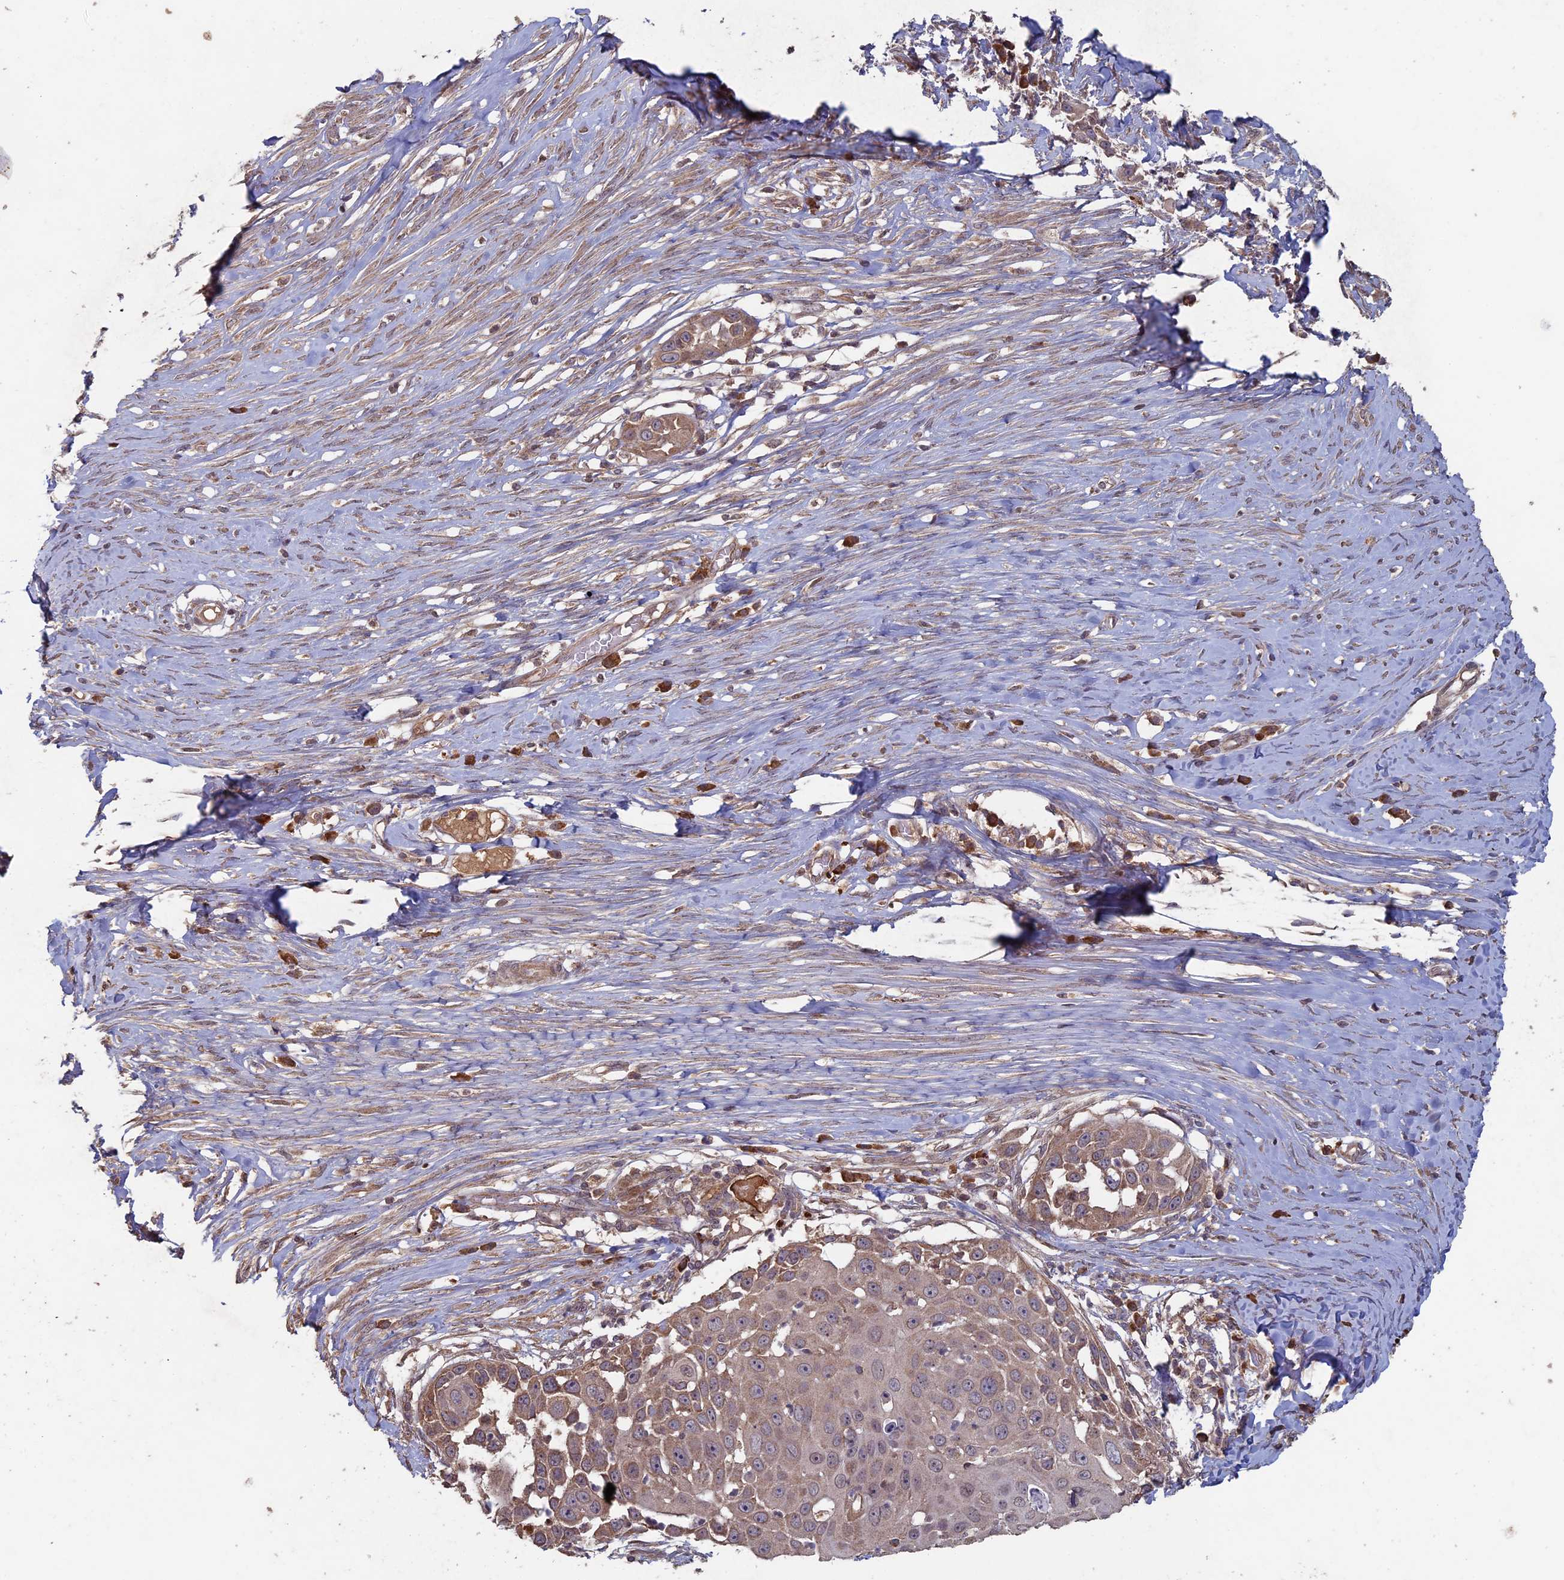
{"staining": {"intensity": "moderate", "quantity": ">75%", "location": "cytoplasmic/membranous"}, "tissue": "skin cancer", "cell_type": "Tumor cells", "image_type": "cancer", "snomed": [{"axis": "morphology", "description": "Squamous cell carcinoma, NOS"}, {"axis": "topography", "description": "Skin"}], "caption": "DAB immunohistochemical staining of human squamous cell carcinoma (skin) reveals moderate cytoplasmic/membranous protein positivity in approximately >75% of tumor cells.", "gene": "RCCD1", "patient": {"sex": "female", "age": 44}}